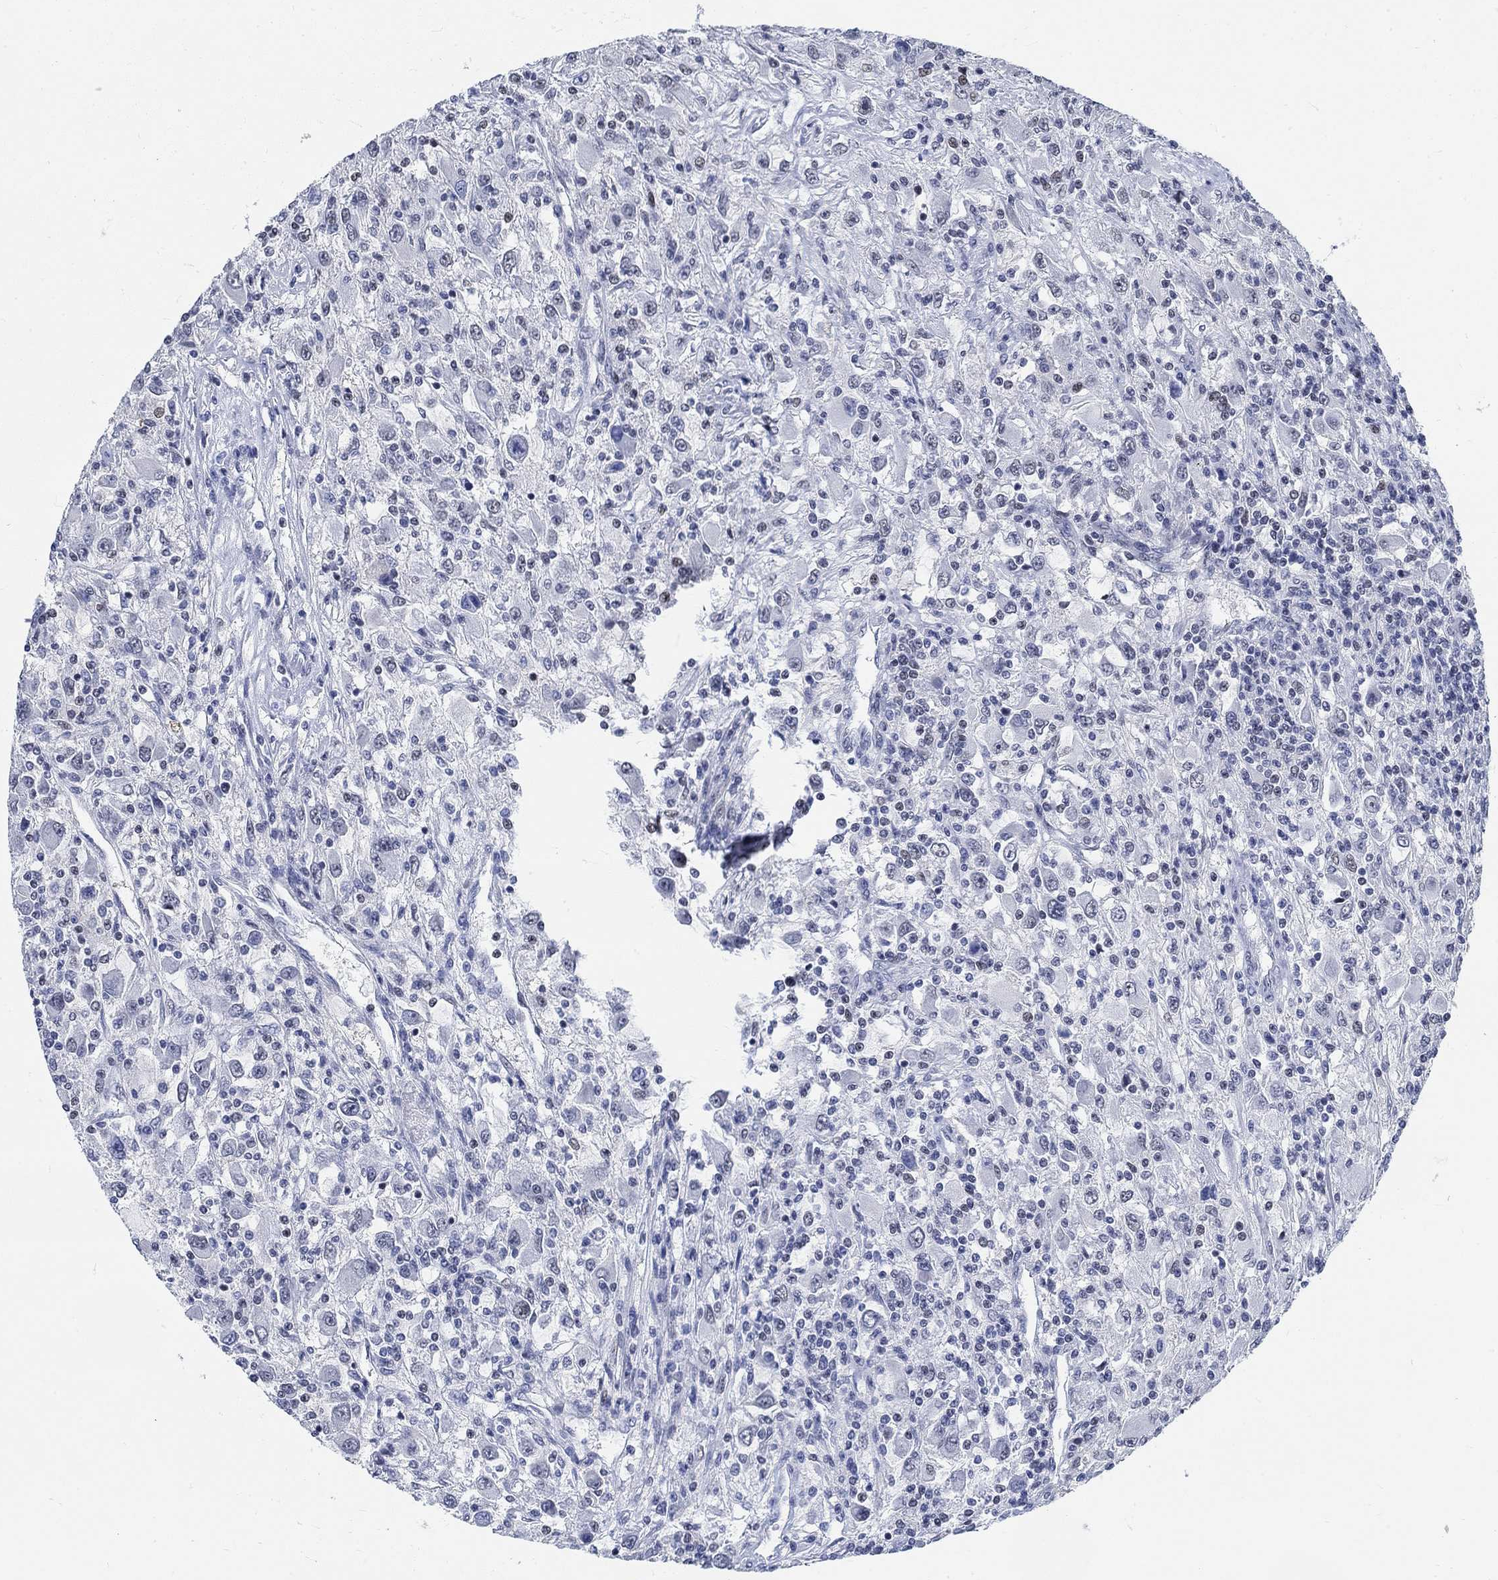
{"staining": {"intensity": "negative", "quantity": "none", "location": "none"}, "tissue": "renal cancer", "cell_type": "Tumor cells", "image_type": "cancer", "snomed": [{"axis": "morphology", "description": "Adenocarcinoma, NOS"}, {"axis": "topography", "description": "Kidney"}], "caption": "Adenocarcinoma (renal) stained for a protein using immunohistochemistry displays no positivity tumor cells.", "gene": "KCNH8", "patient": {"sex": "female", "age": 67}}